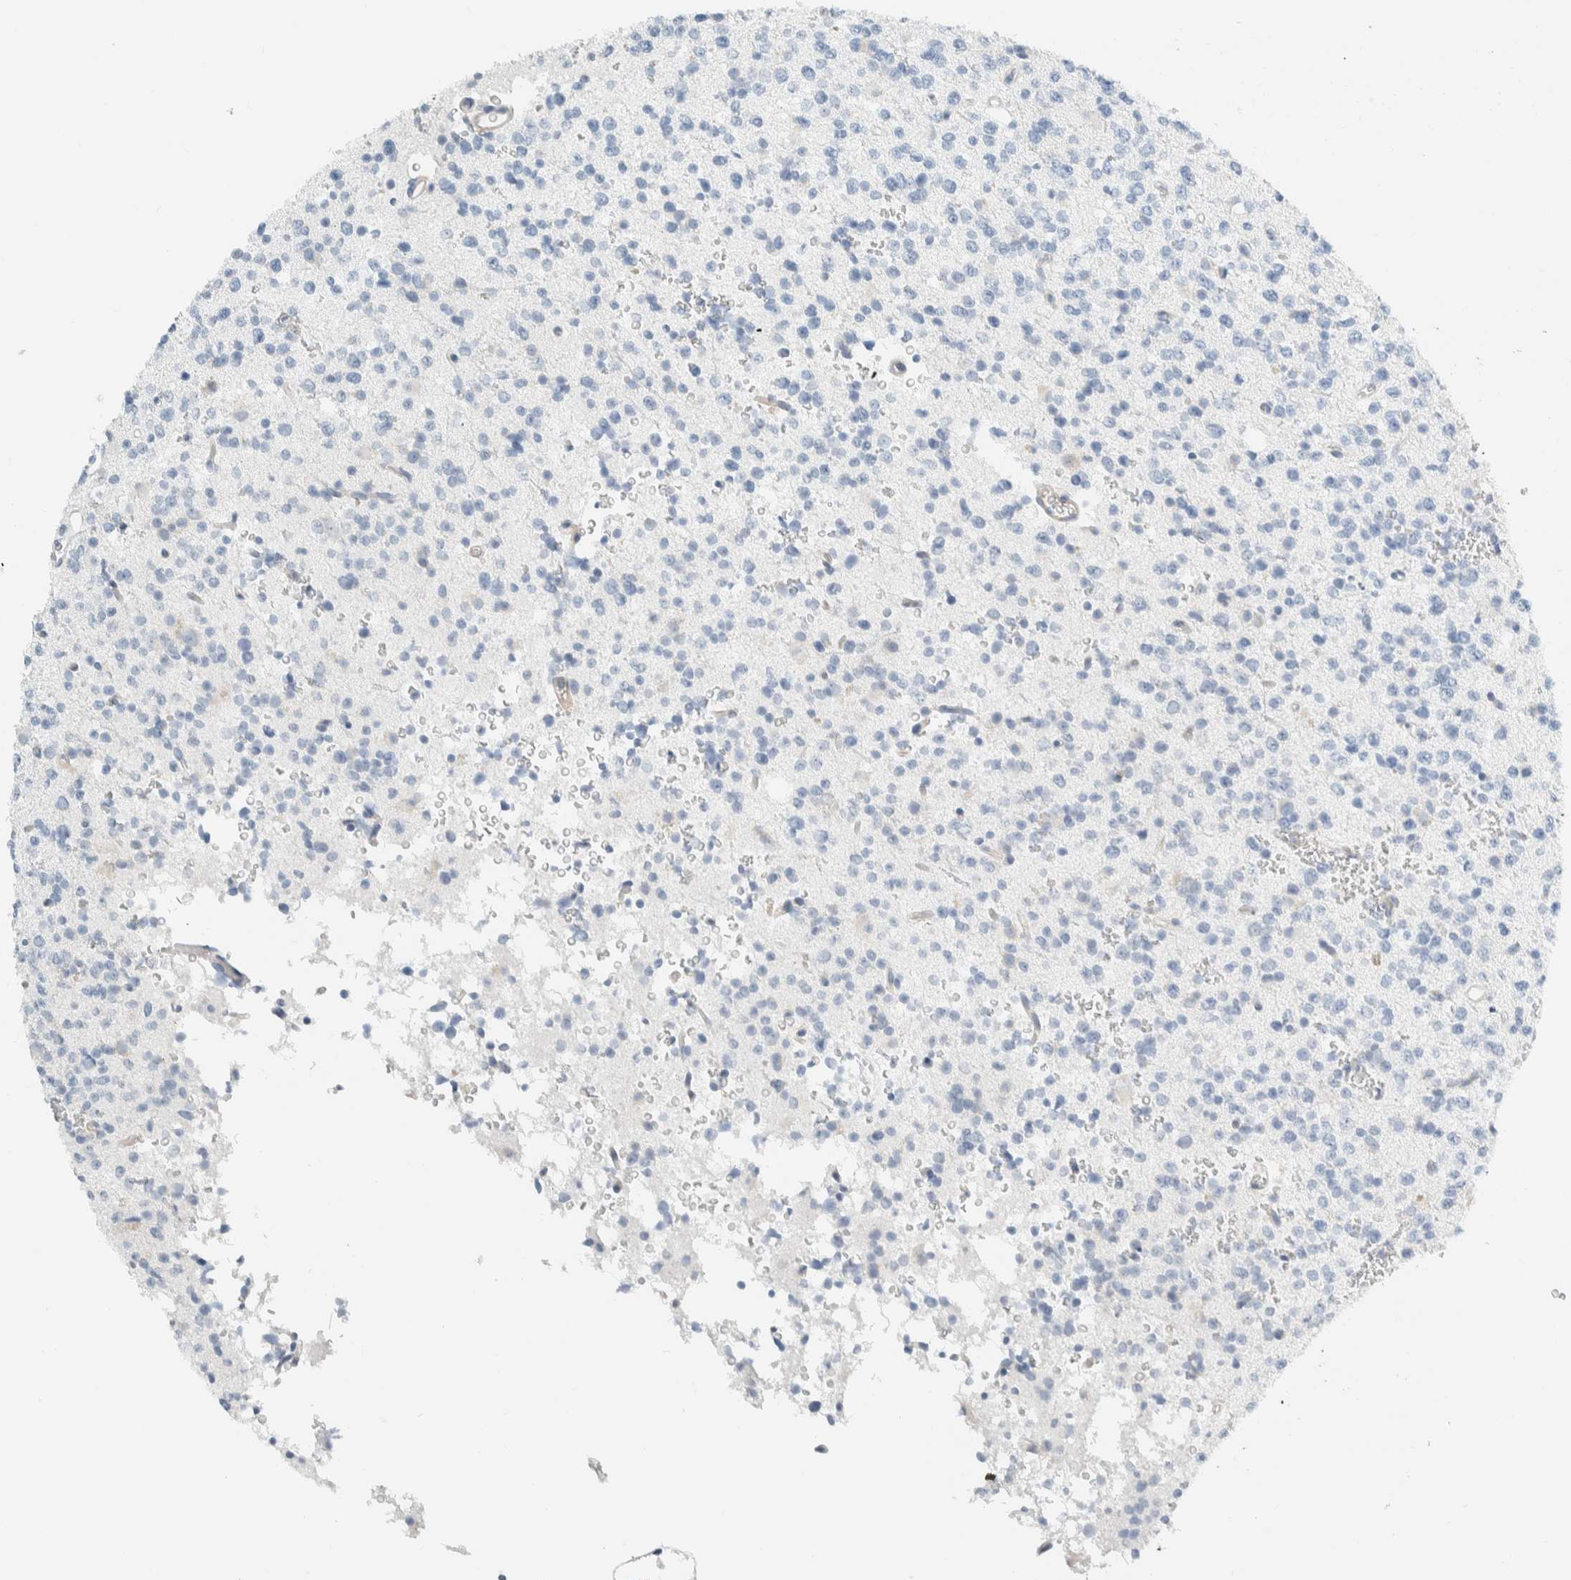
{"staining": {"intensity": "negative", "quantity": "none", "location": "none"}, "tissue": "glioma", "cell_type": "Tumor cells", "image_type": "cancer", "snomed": [{"axis": "morphology", "description": "Glioma, malignant, High grade"}, {"axis": "topography", "description": "Brain"}], "caption": "High magnification brightfield microscopy of glioma stained with DAB (3,3'-diaminobenzidine) (brown) and counterstained with hematoxylin (blue): tumor cells show no significant staining. Nuclei are stained in blue.", "gene": "ARHGAP27", "patient": {"sex": "female", "age": 62}}